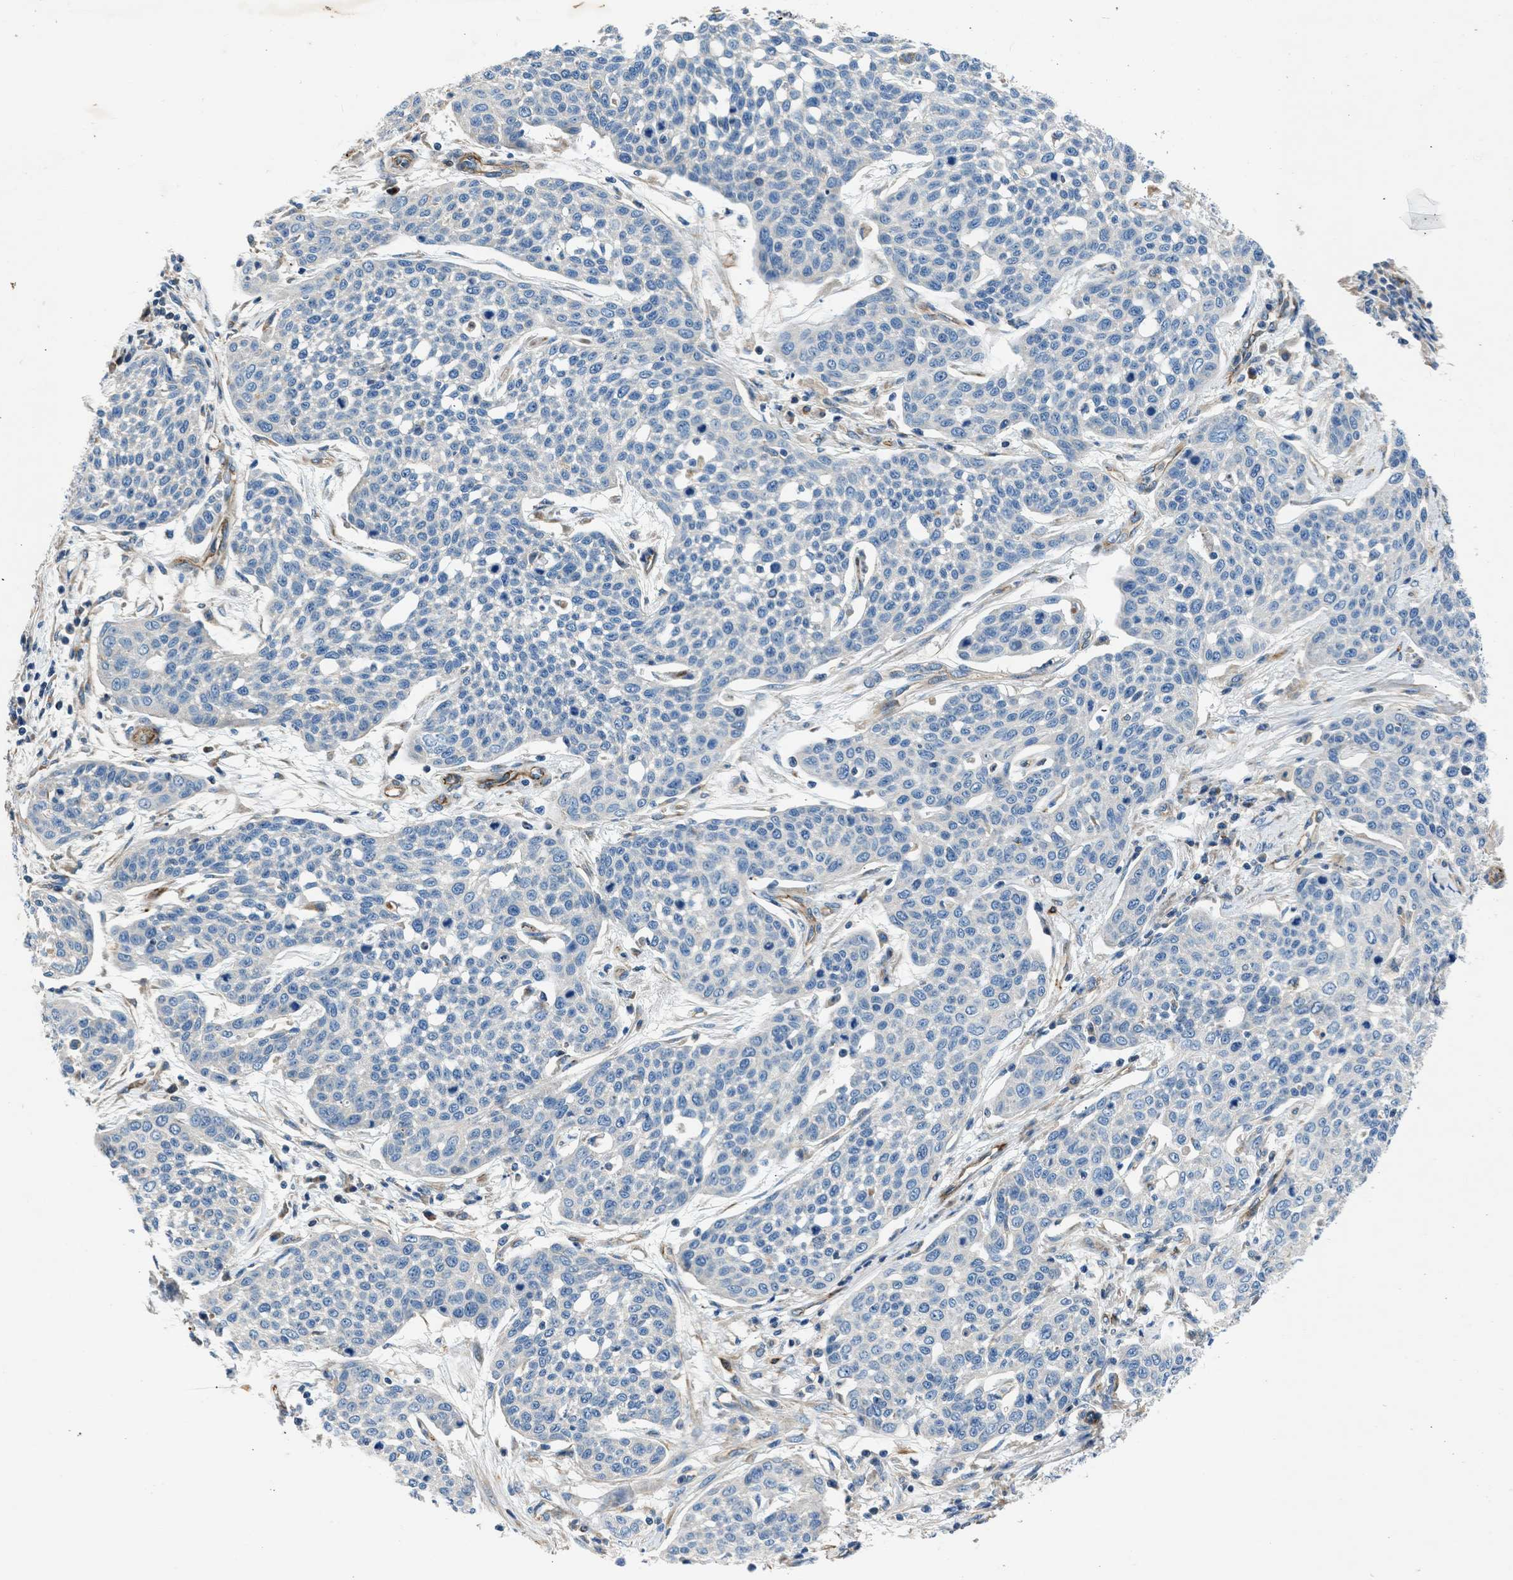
{"staining": {"intensity": "negative", "quantity": "none", "location": "none"}, "tissue": "cervical cancer", "cell_type": "Tumor cells", "image_type": "cancer", "snomed": [{"axis": "morphology", "description": "Squamous cell carcinoma, NOS"}, {"axis": "topography", "description": "Cervix"}], "caption": "Human squamous cell carcinoma (cervical) stained for a protein using immunohistochemistry (IHC) shows no positivity in tumor cells.", "gene": "ULK4", "patient": {"sex": "female", "age": 34}}